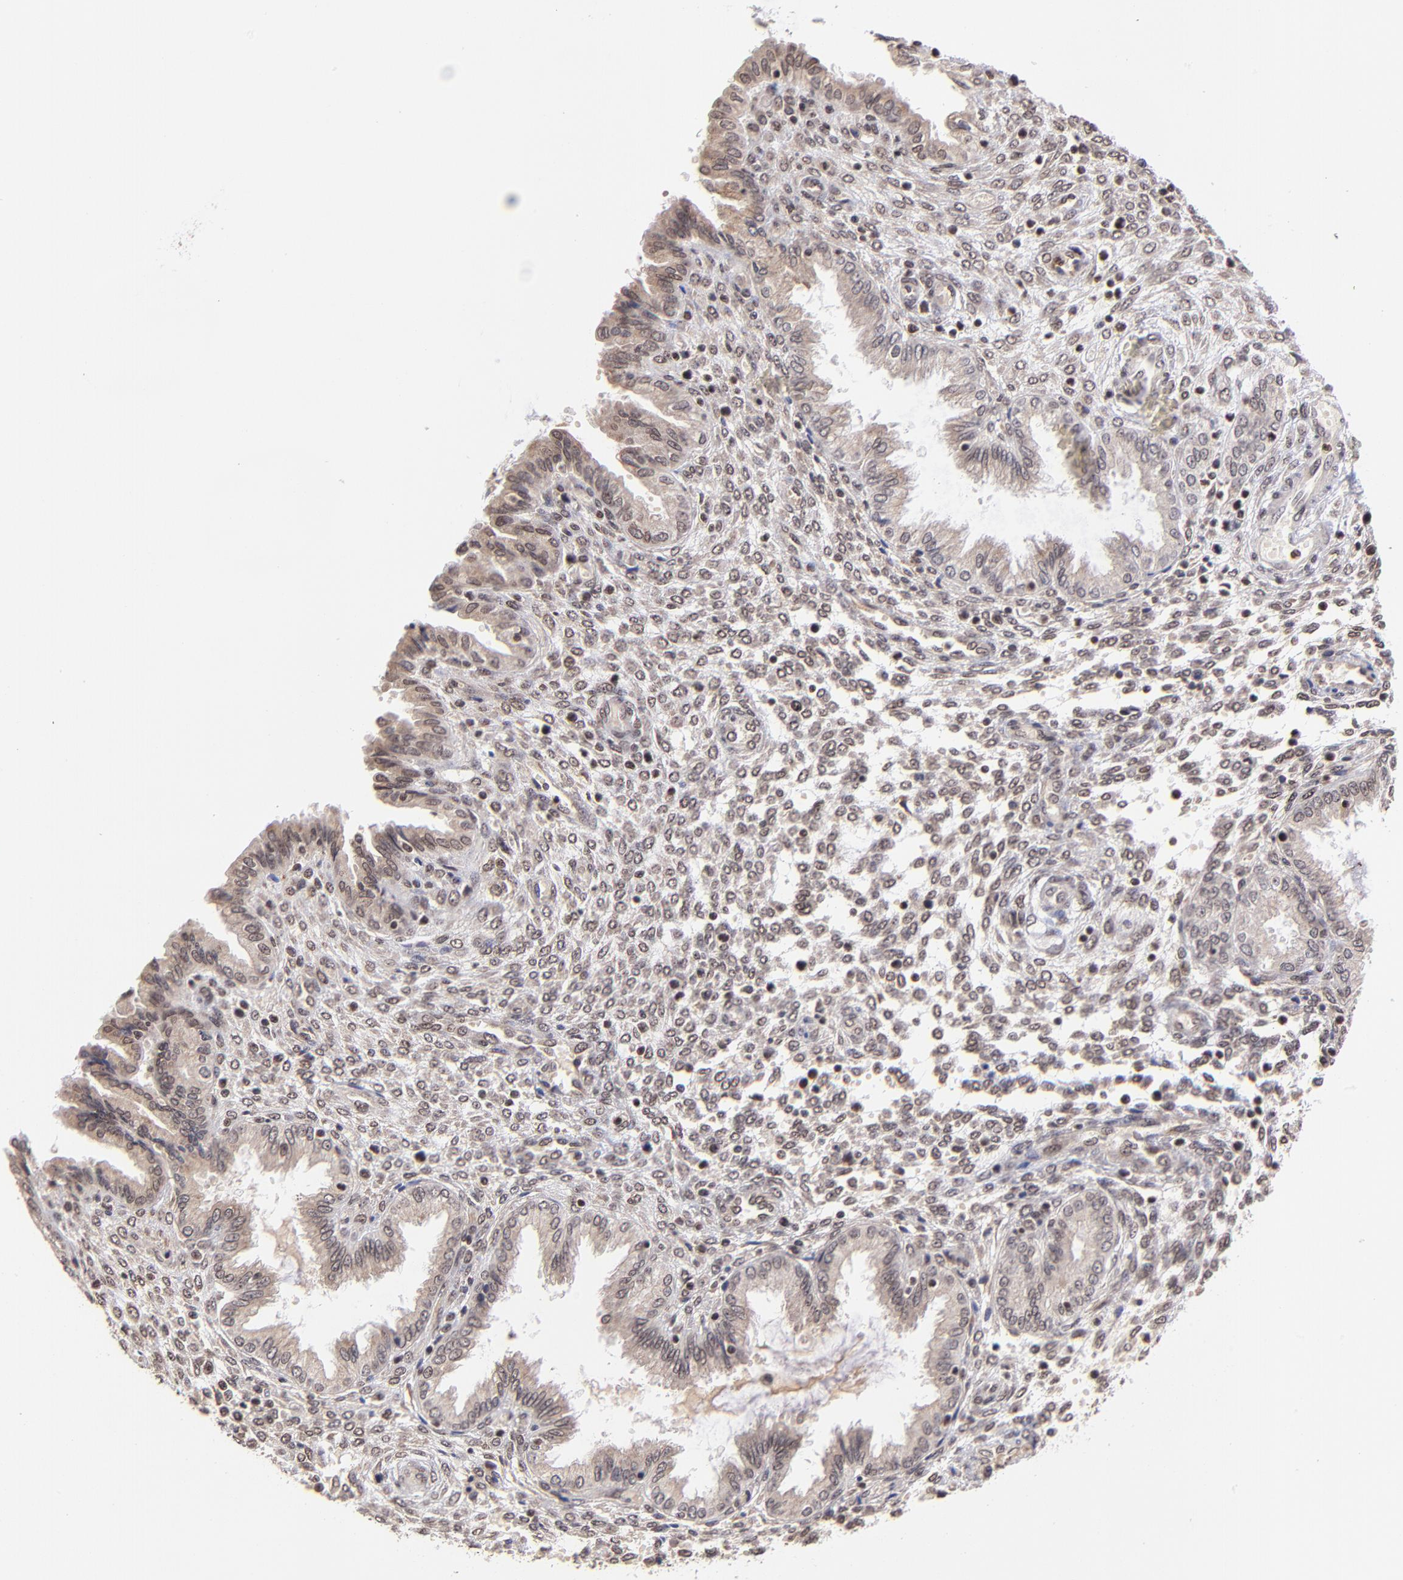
{"staining": {"intensity": "weak", "quantity": "25%-75%", "location": "nuclear"}, "tissue": "endometrium", "cell_type": "Cells in endometrial stroma", "image_type": "normal", "snomed": [{"axis": "morphology", "description": "Normal tissue, NOS"}, {"axis": "topography", "description": "Endometrium"}], "caption": "Protein analysis of unremarkable endometrium displays weak nuclear positivity in about 25%-75% of cells in endometrial stroma. The staining is performed using DAB brown chromogen to label protein expression. The nuclei are counter-stained blue using hematoxylin.", "gene": "WDR25", "patient": {"sex": "female", "age": 33}}